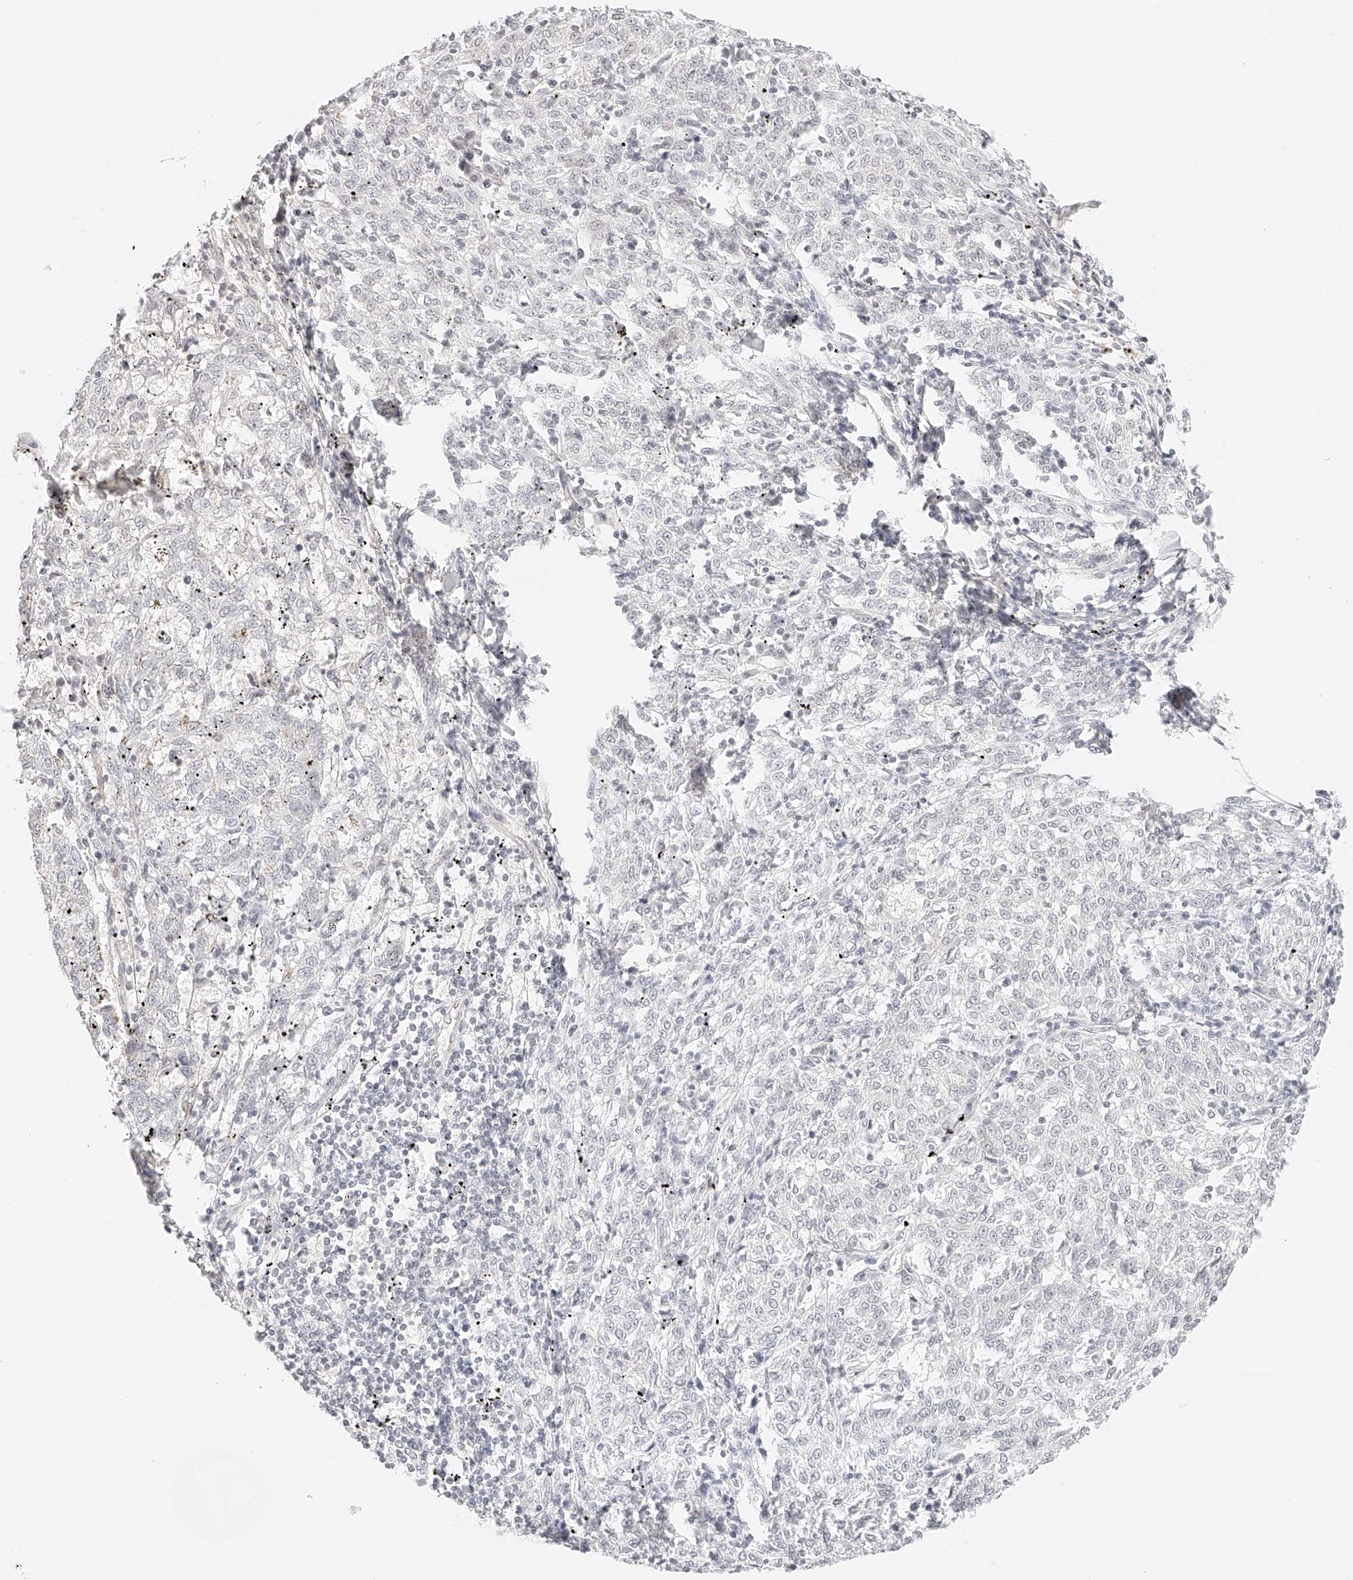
{"staining": {"intensity": "negative", "quantity": "none", "location": "none"}, "tissue": "melanoma", "cell_type": "Tumor cells", "image_type": "cancer", "snomed": [{"axis": "morphology", "description": "Malignant melanoma, NOS"}, {"axis": "topography", "description": "Skin"}], "caption": "A micrograph of malignant melanoma stained for a protein exhibits no brown staining in tumor cells.", "gene": "ZFP69", "patient": {"sex": "female", "age": 72}}